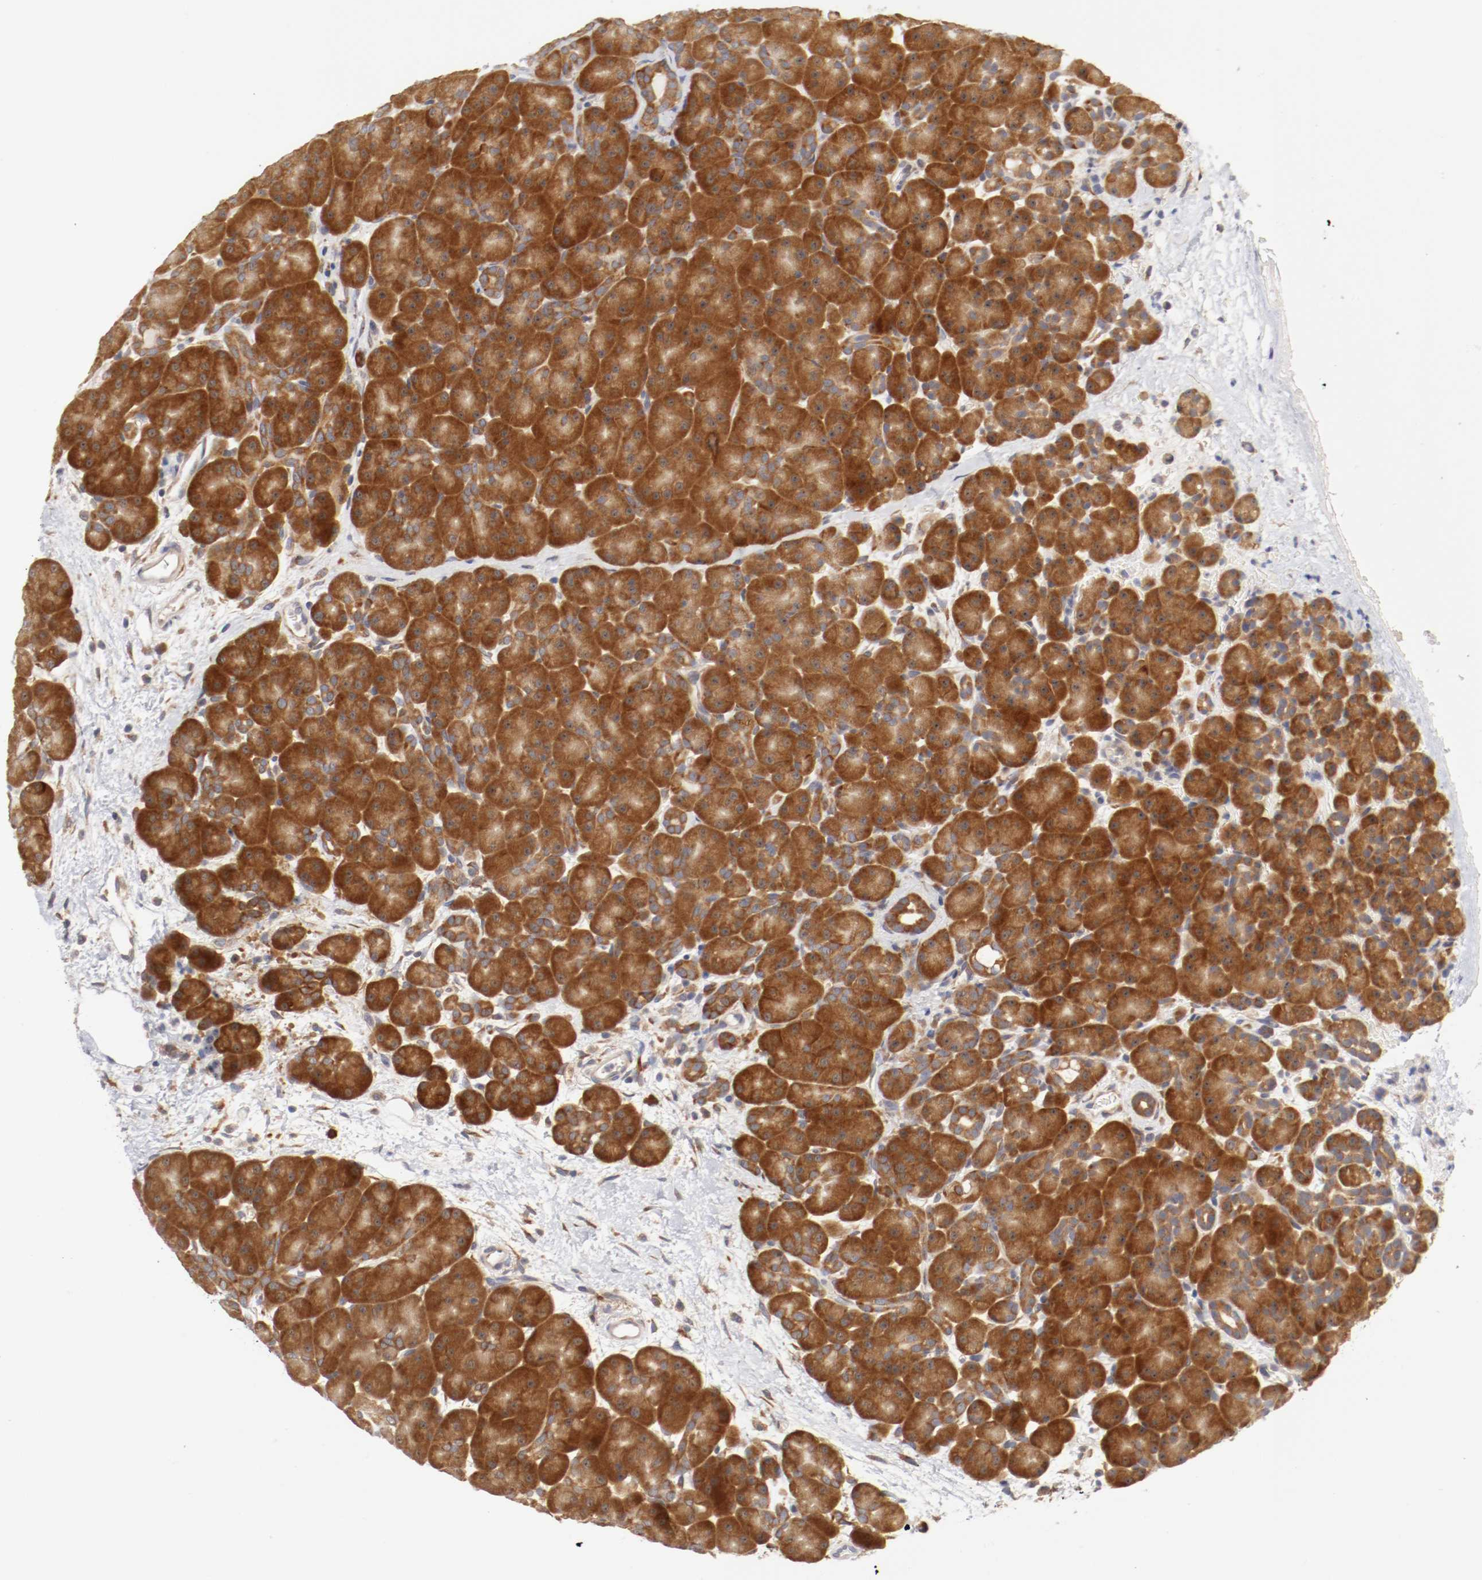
{"staining": {"intensity": "moderate", "quantity": ">75%", "location": "cytoplasmic/membranous"}, "tissue": "pancreas", "cell_type": "Exocrine glandular cells", "image_type": "normal", "snomed": [{"axis": "morphology", "description": "Normal tissue, NOS"}, {"axis": "topography", "description": "Pancreas"}], "caption": "Pancreas stained for a protein reveals moderate cytoplasmic/membranous positivity in exocrine glandular cells. Using DAB (brown) and hematoxylin (blue) stains, captured at high magnification using brightfield microscopy.", "gene": "FKBP3", "patient": {"sex": "male", "age": 66}}